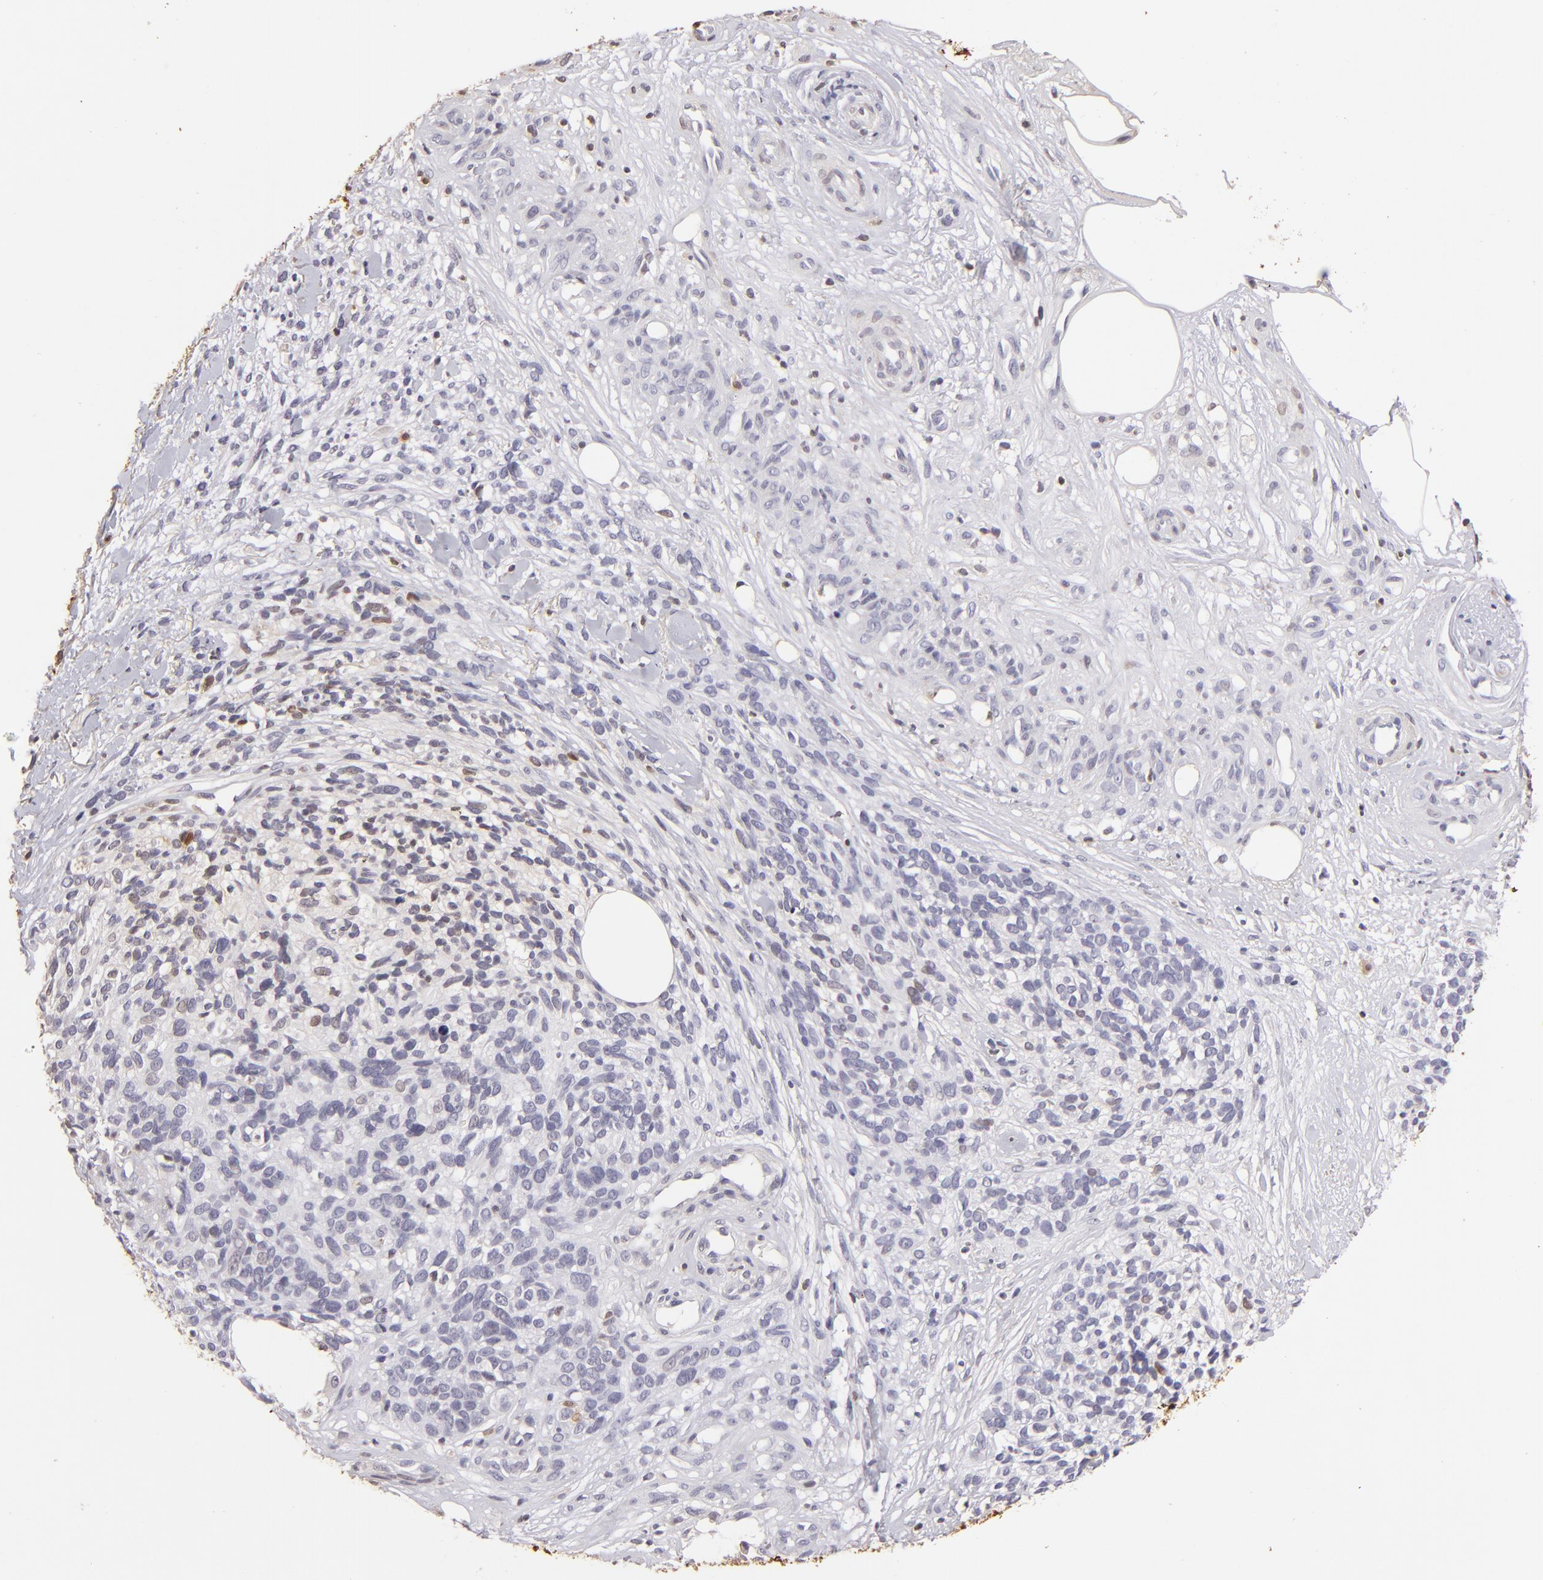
{"staining": {"intensity": "negative", "quantity": "none", "location": "none"}, "tissue": "melanoma", "cell_type": "Tumor cells", "image_type": "cancer", "snomed": [{"axis": "morphology", "description": "Malignant melanoma, NOS"}, {"axis": "topography", "description": "Skin"}], "caption": "Immunohistochemical staining of melanoma reveals no significant staining in tumor cells.", "gene": "S100A2", "patient": {"sex": "female", "age": 85}}